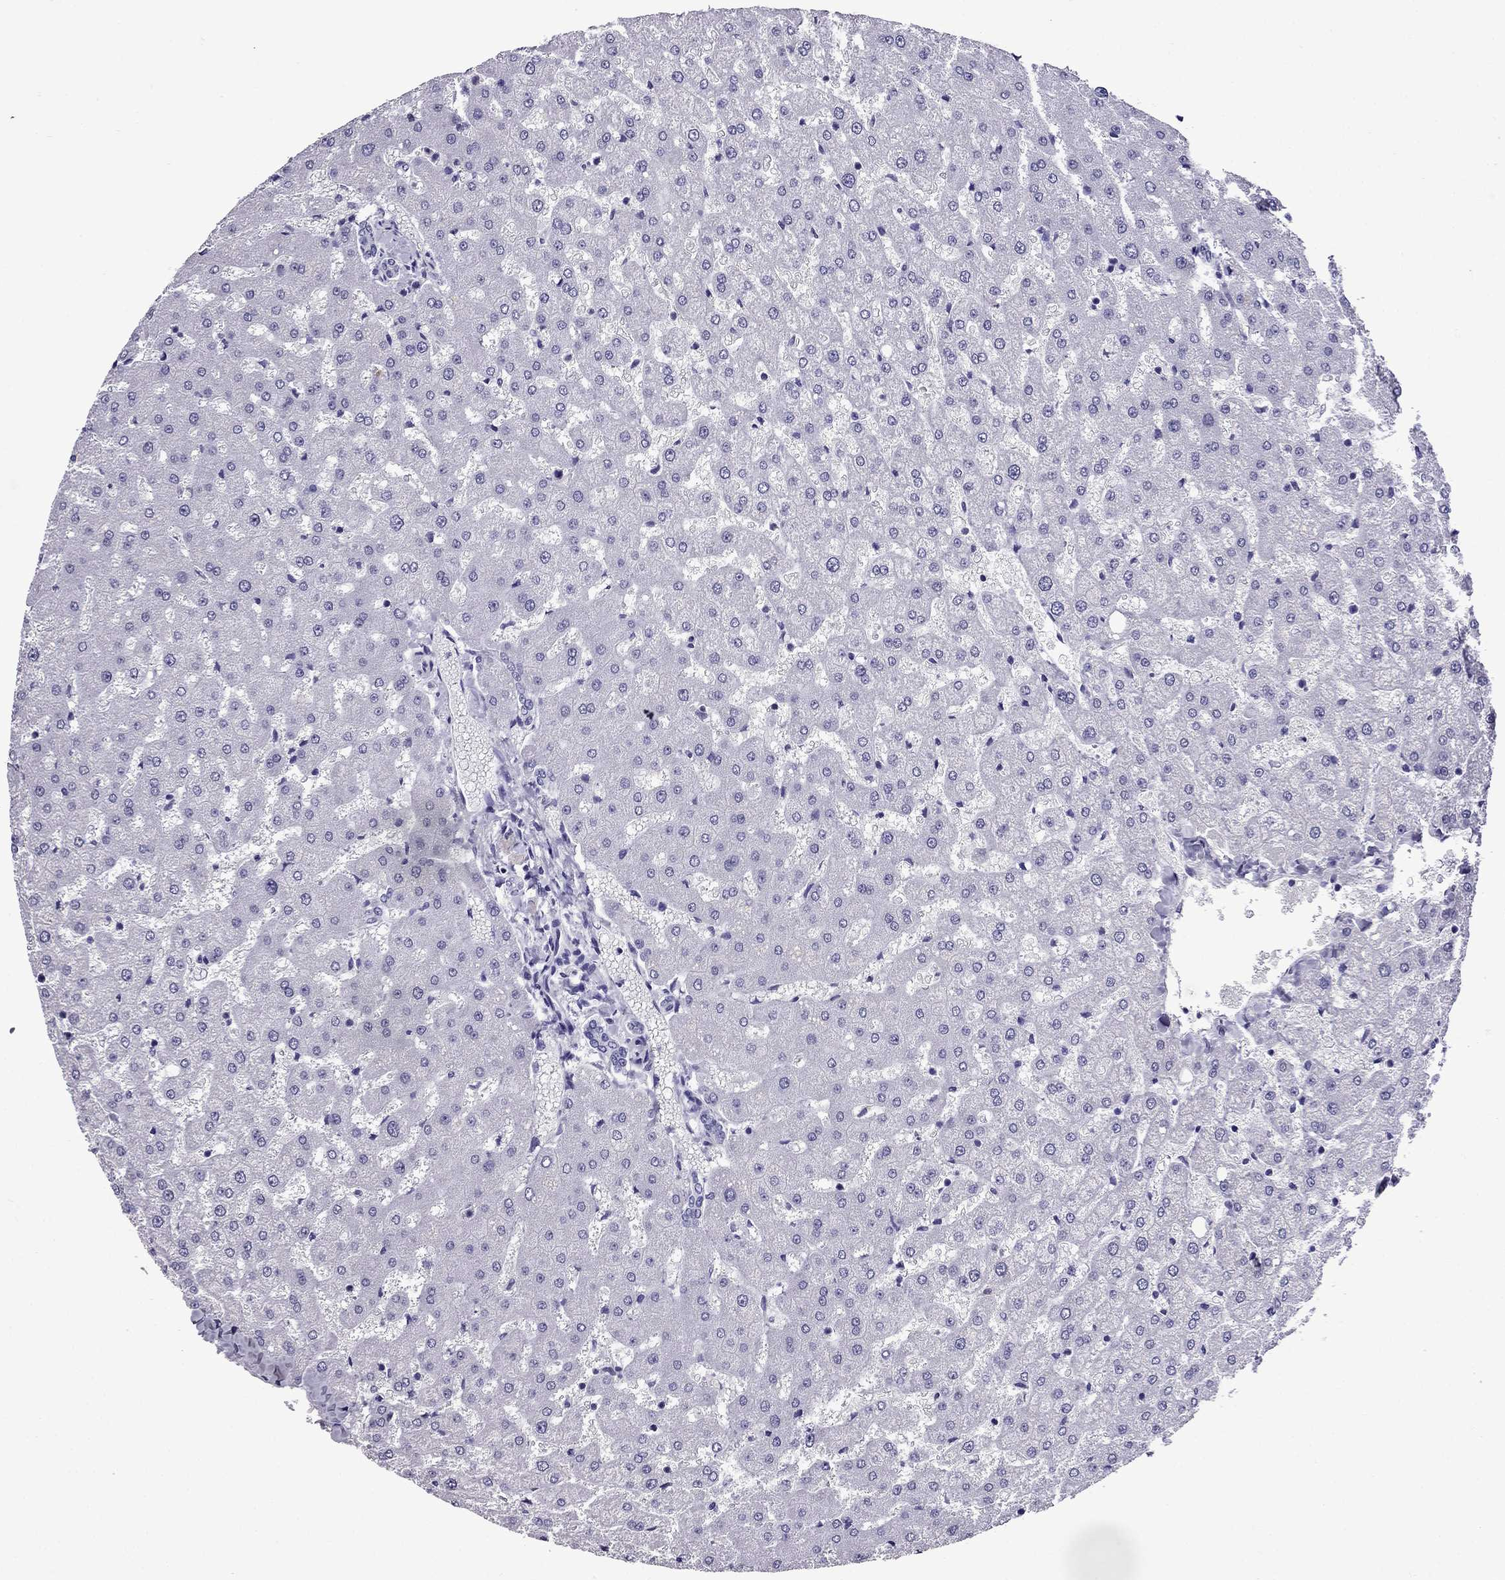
{"staining": {"intensity": "negative", "quantity": "none", "location": "none"}, "tissue": "liver", "cell_type": "Cholangiocytes", "image_type": "normal", "snomed": [{"axis": "morphology", "description": "Normal tissue, NOS"}, {"axis": "topography", "description": "Liver"}], "caption": "Immunohistochemical staining of benign liver exhibits no significant expression in cholangiocytes.", "gene": "OXCT2", "patient": {"sex": "female", "age": 50}}